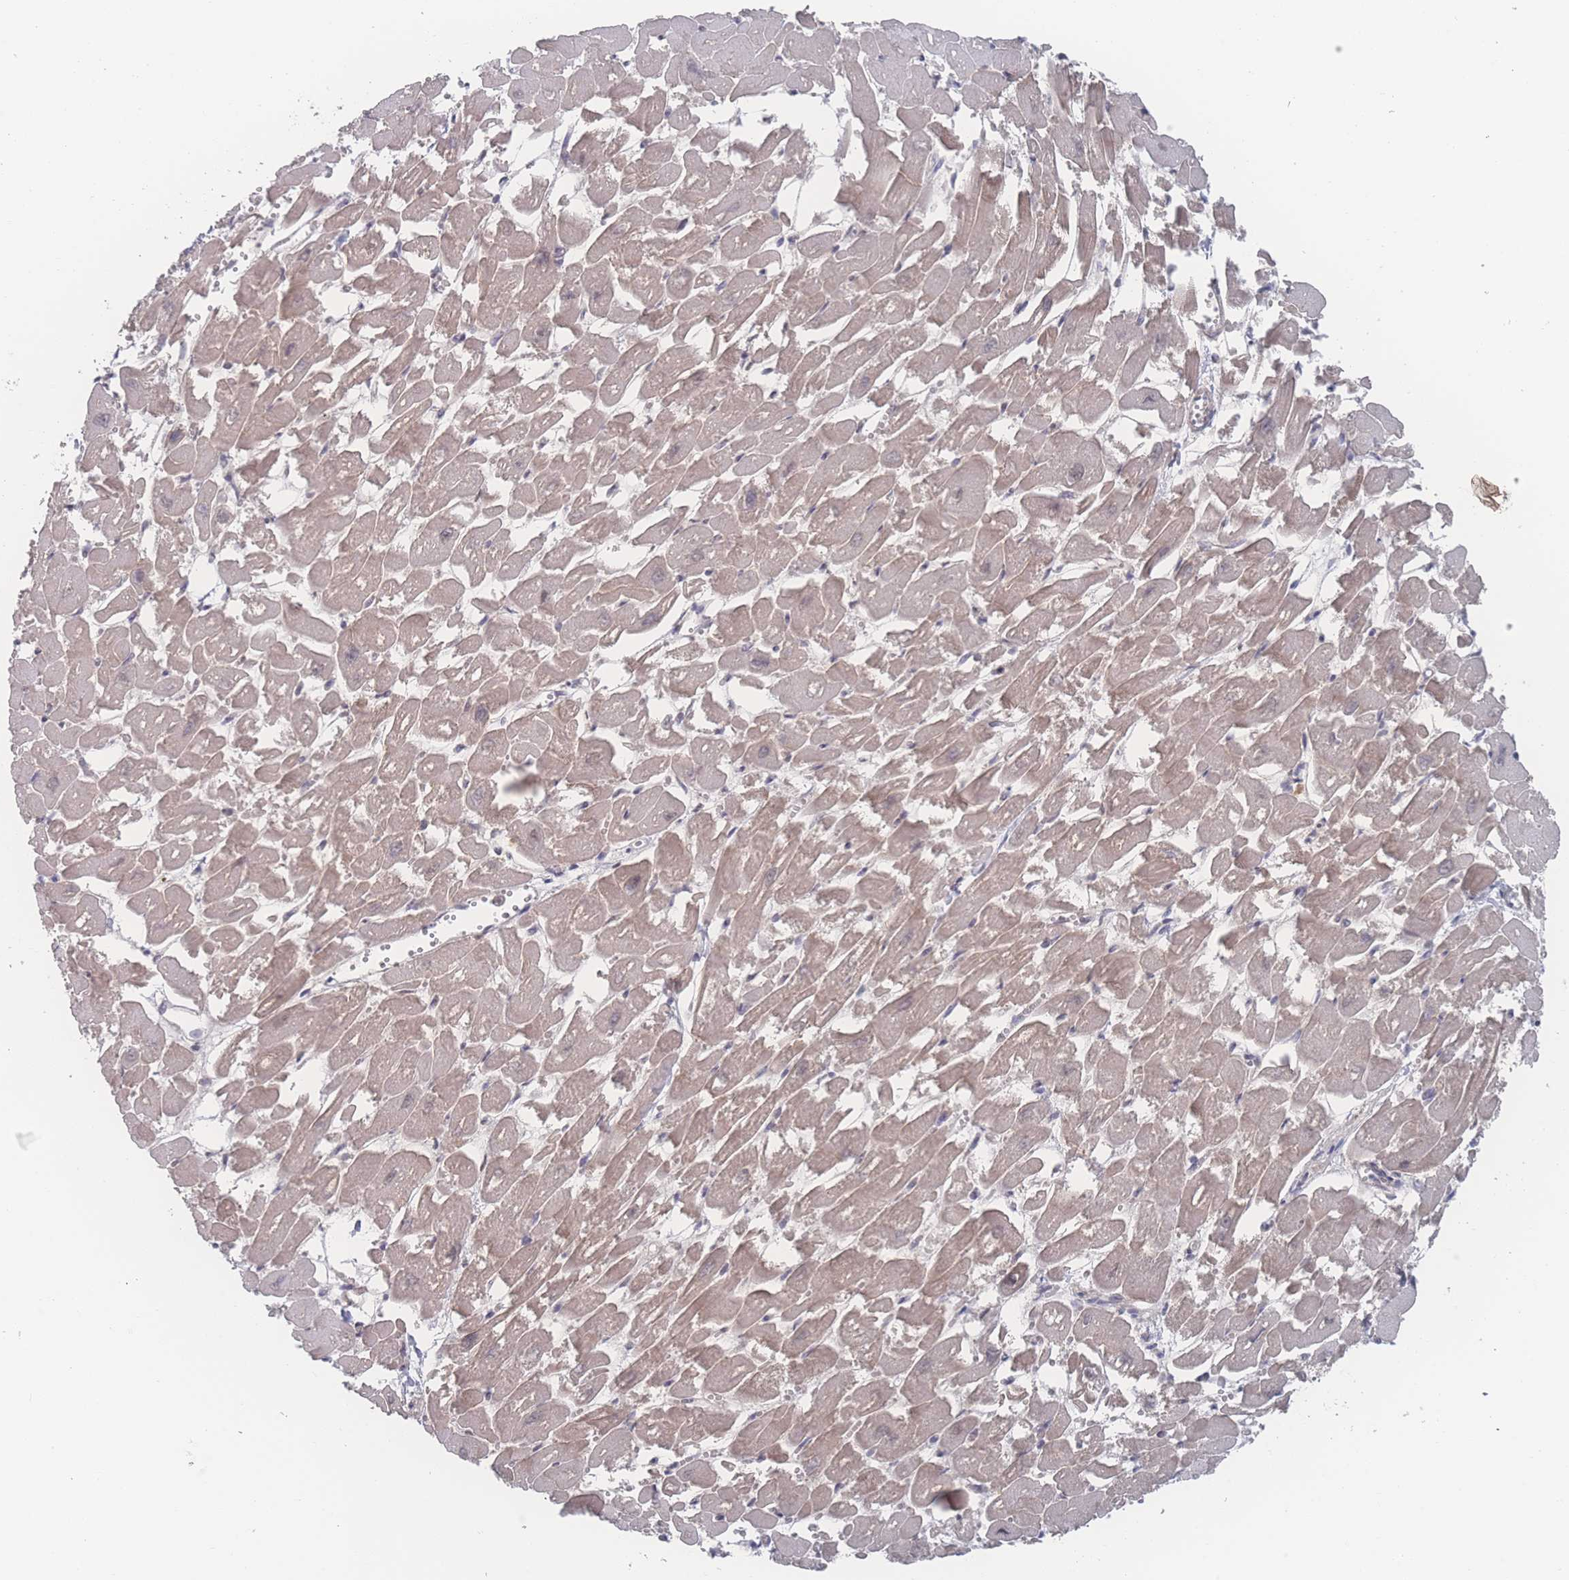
{"staining": {"intensity": "weak", "quantity": ">75%", "location": "cytoplasmic/membranous"}, "tissue": "heart muscle", "cell_type": "Cardiomyocytes", "image_type": "normal", "snomed": [{"axis": "morphology", "description": "Normal tissue, NOS"}, {"axis": "topography", "description": "Heart"}], "caption": "Heart muscle stained with DAB (3,3'-diaminobenzidine) IHC exhibits low levels of weak cytoplasmic/membranous positivity in about >75% of cardiomyocytes. (DAB = brown stain, brightfield microscopy at high magnification).", "gene": "NBEAL1", "patient": {"sex": "male", "age": 54}}